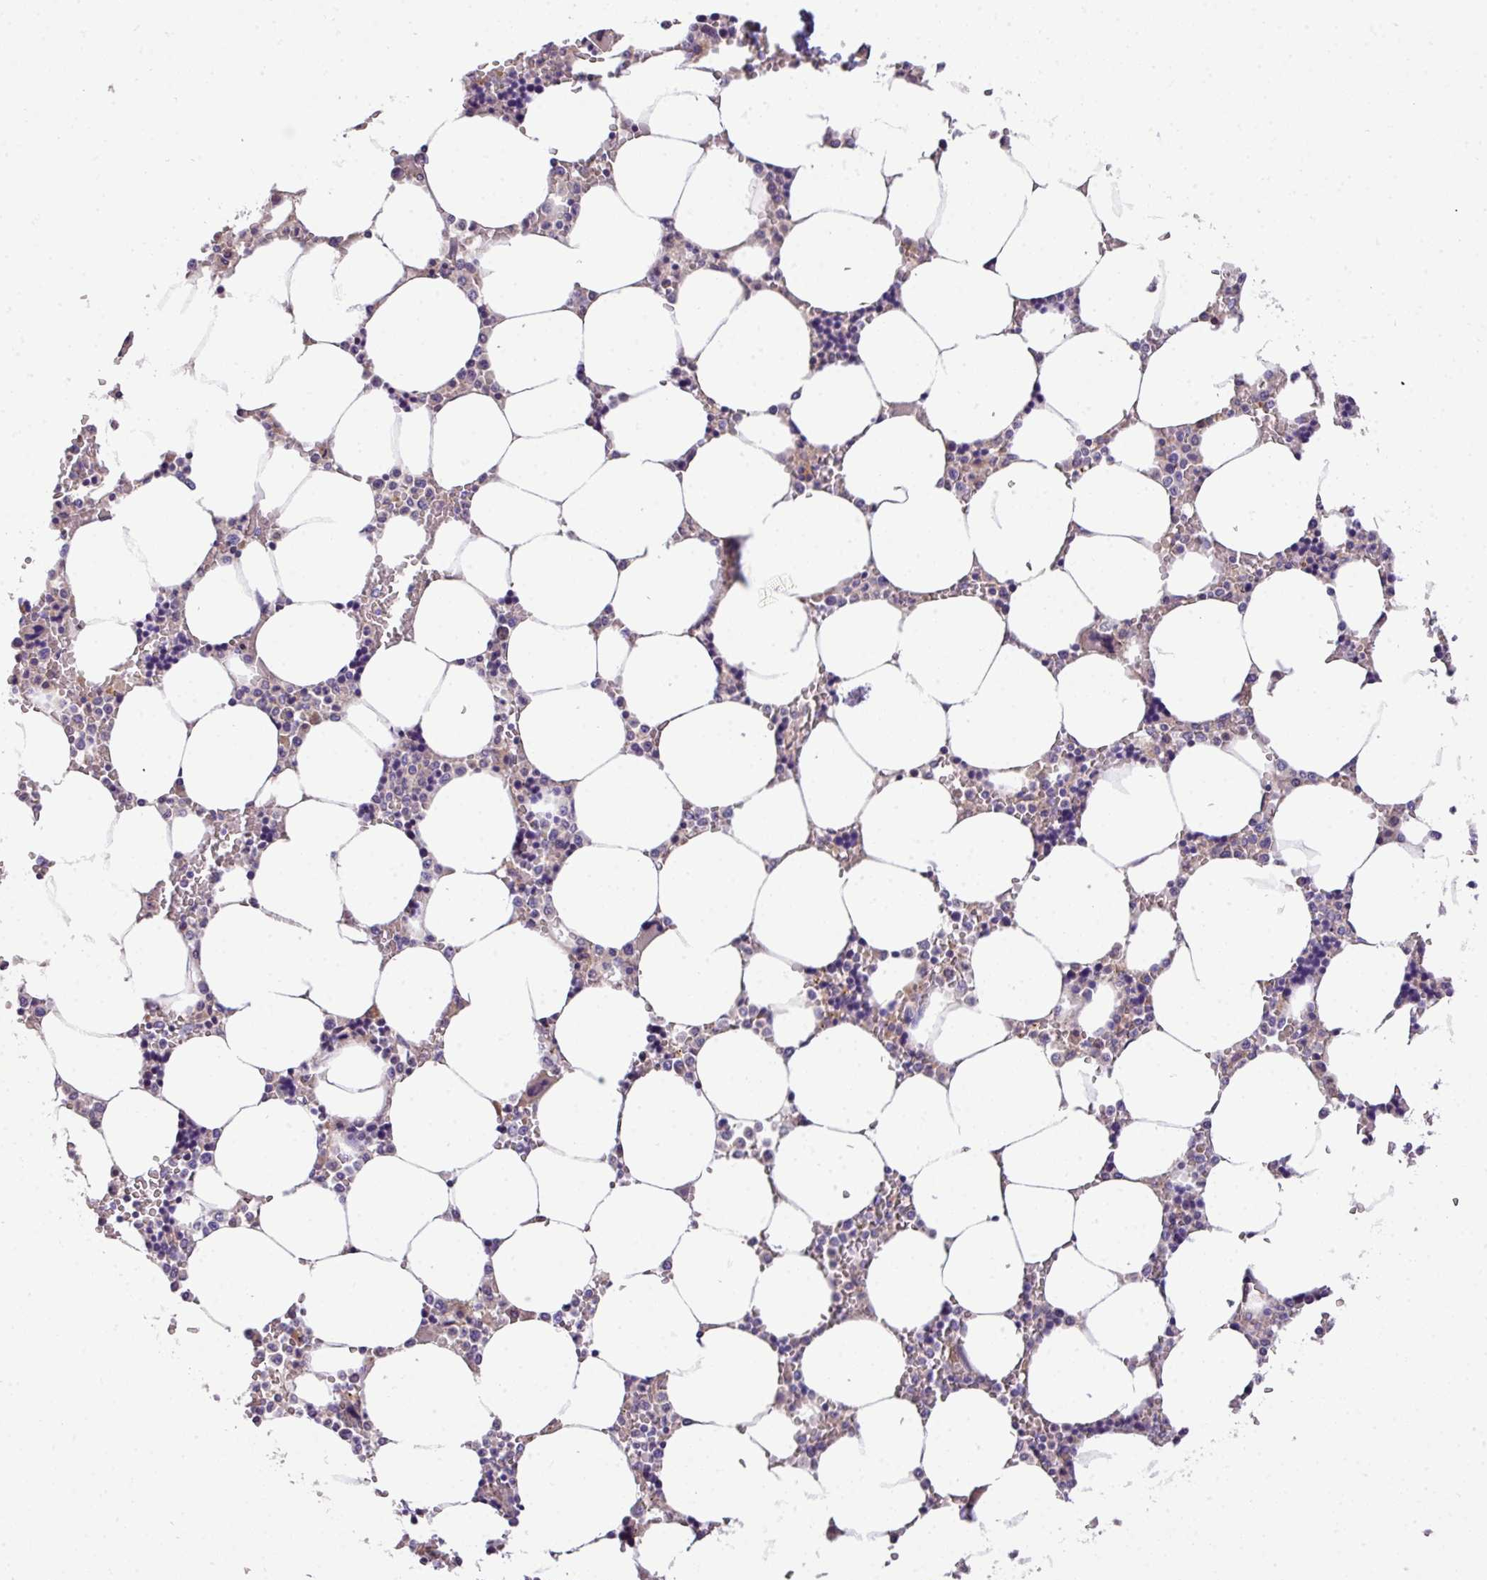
{"staining": {"intensity": "negative", "quantity": "none", "location": "none"}, "tissue": "bone marrow", "cell_type": "Hematopoietic cells", "image_type": "normal", "snomed": [{"axis": "morphology", "description": "Normal tissue, NOS"}, {"axis": "topography", "description": "Bone marrow"}], "caption": "DAB immunohistochemical staining of unremarkable human bone marrow shows no significant expression in hematopoietic cells. (DAB (3,3'-diaminobenzidine) immunohistochemistry with hematoxylin counter stain).", "gene": "ANXA2R", "patient": {"sex": "male", "age": 64}}